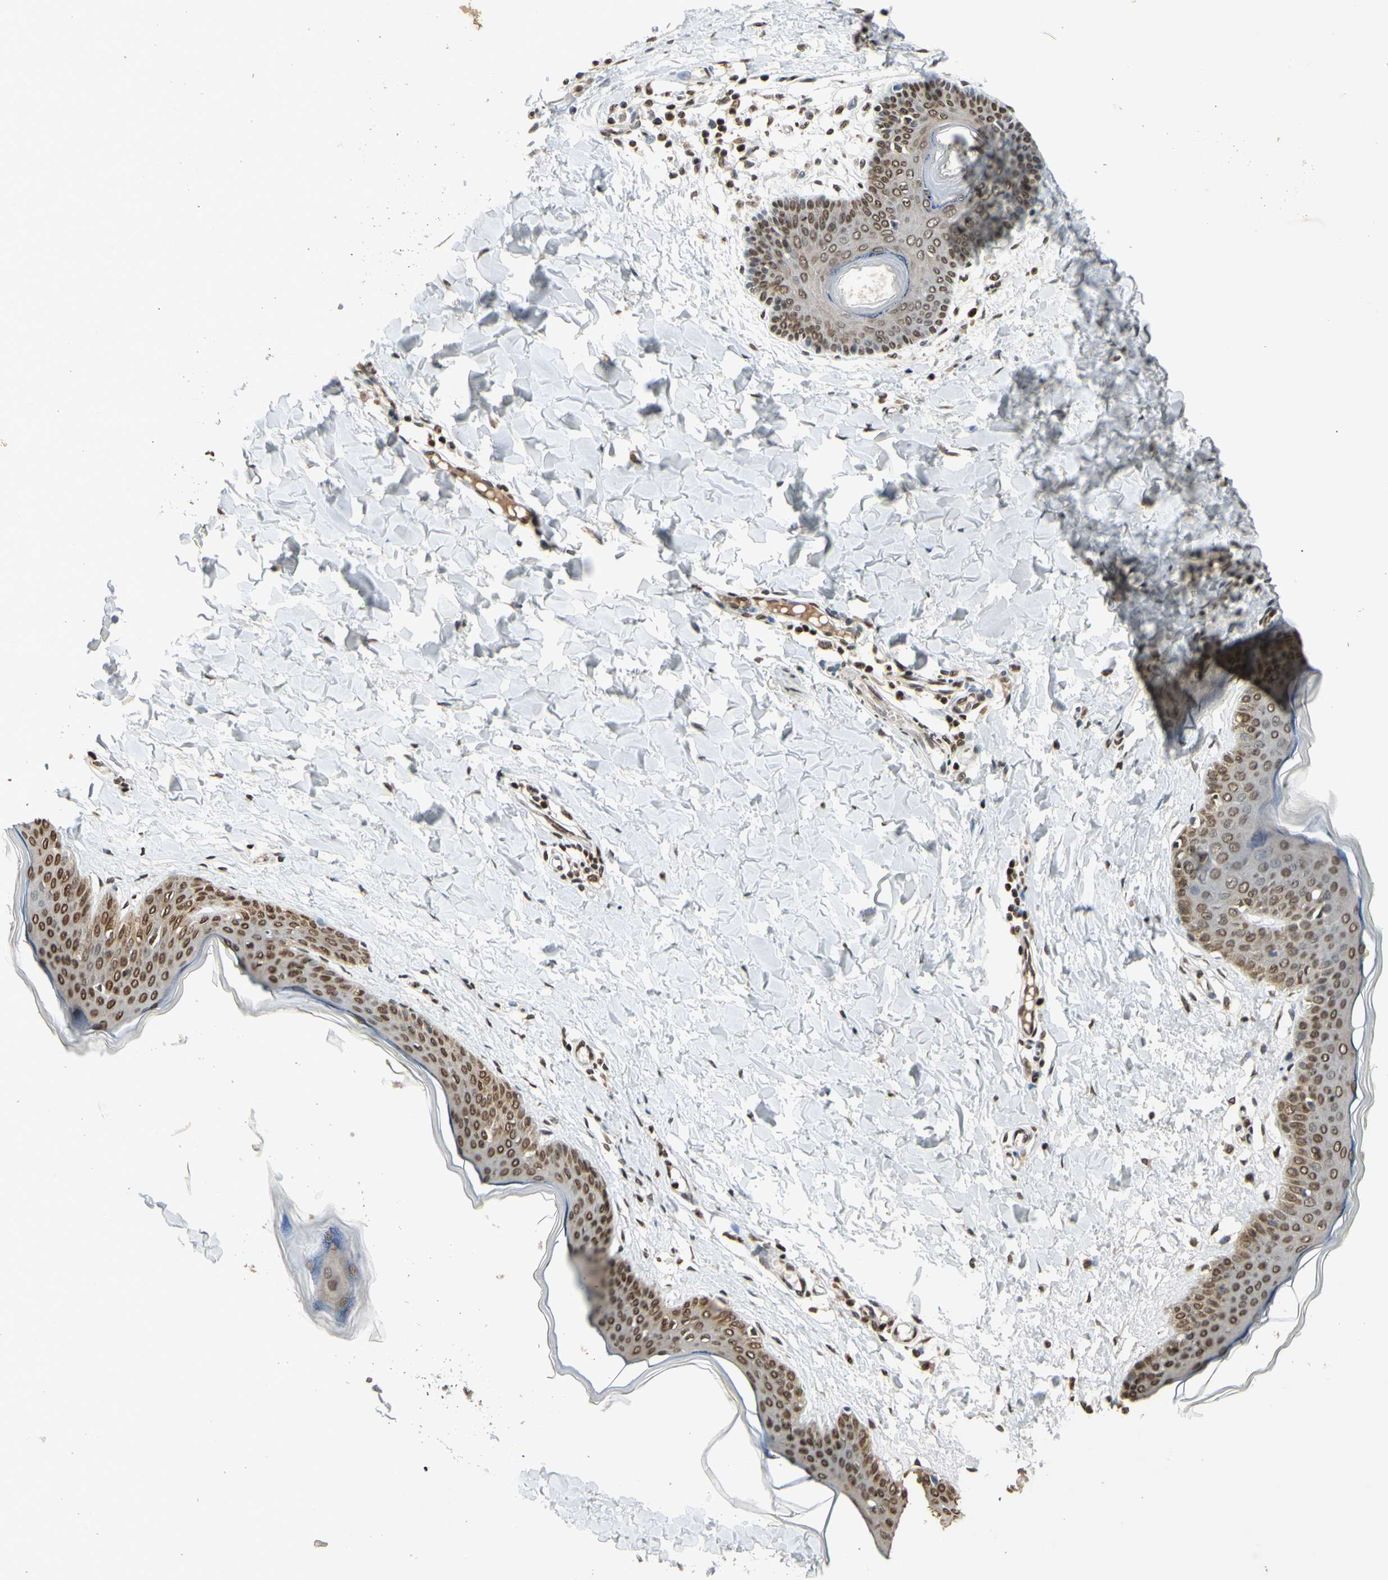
{"staining": {"intensity": "strong", "quantity": ">75%", "location": "nuclear"}, "tissue": "skin", "cell_type": "Fibroblasts", "image_type": "normal", "snomed": [{"axis": "morphology", "description": "Normal tissue, NOS"}, {"axis": "topography", "description": "Skin"}], "caption": "Protein analysis of normal skin demonstrates strong nuclear positivity in about >75% of fibroblasts.", "gene": "RORA", "patient": {"sex": "female", "age": 17}}